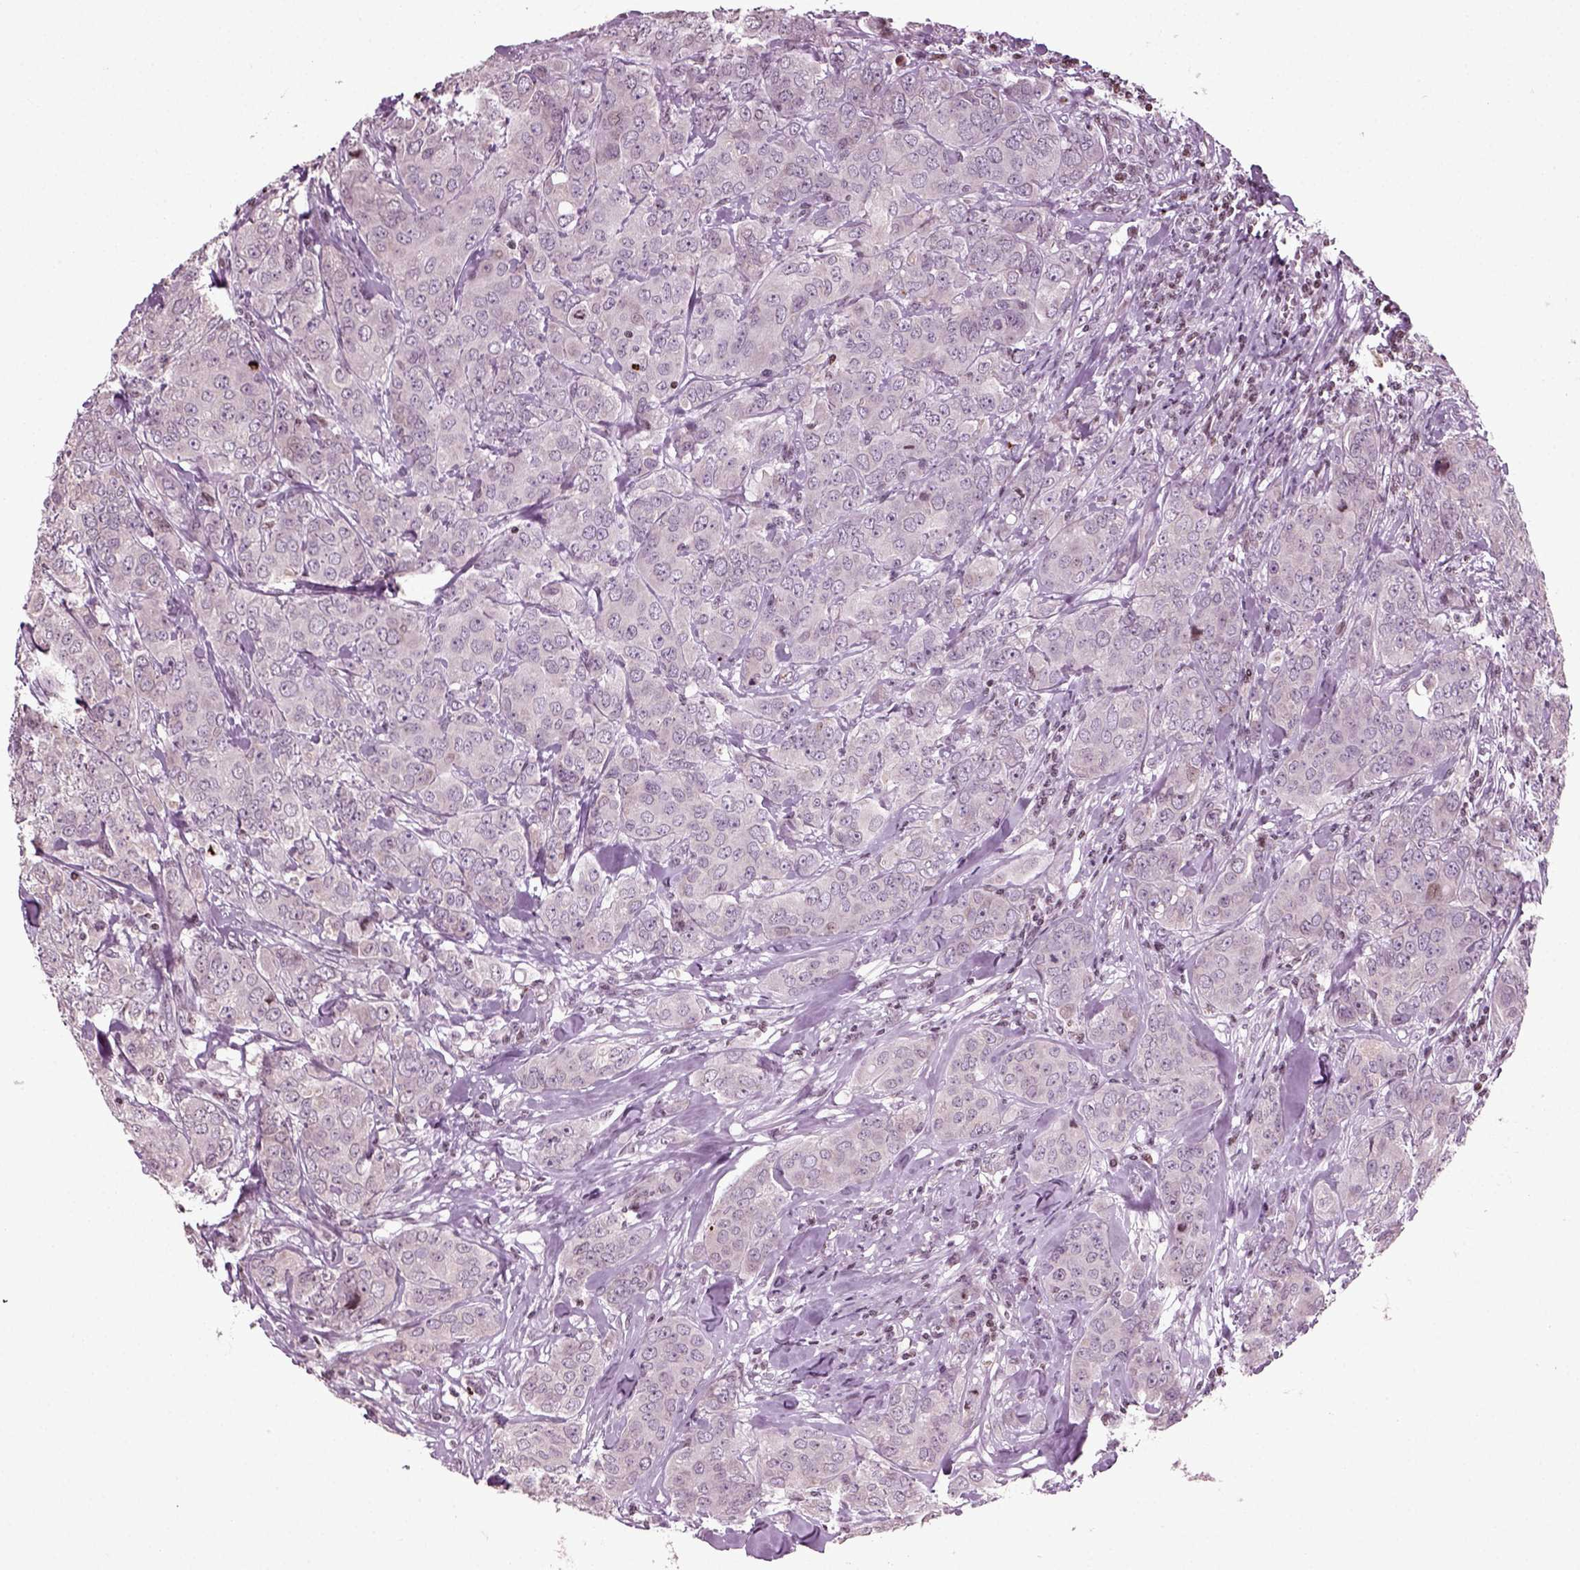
{"staining": {"intensity": "weak", "quantity": "<25%", "location": "cytoplasmic/membranous"}, "tissue": "breast cancer", "cell_type": "Tumor cells", "image_type": "cancer", "snomed": [{"axis": "morphology", "description": "Duct carcinoma"}, {"axis": "topography", "description": "Breast"}], "caption": "Histopathology image shows no significant protein expression in tumor cells of breast cancer.", "gene": "HEYL", "patient": {"sex": "female", "age": 43}}